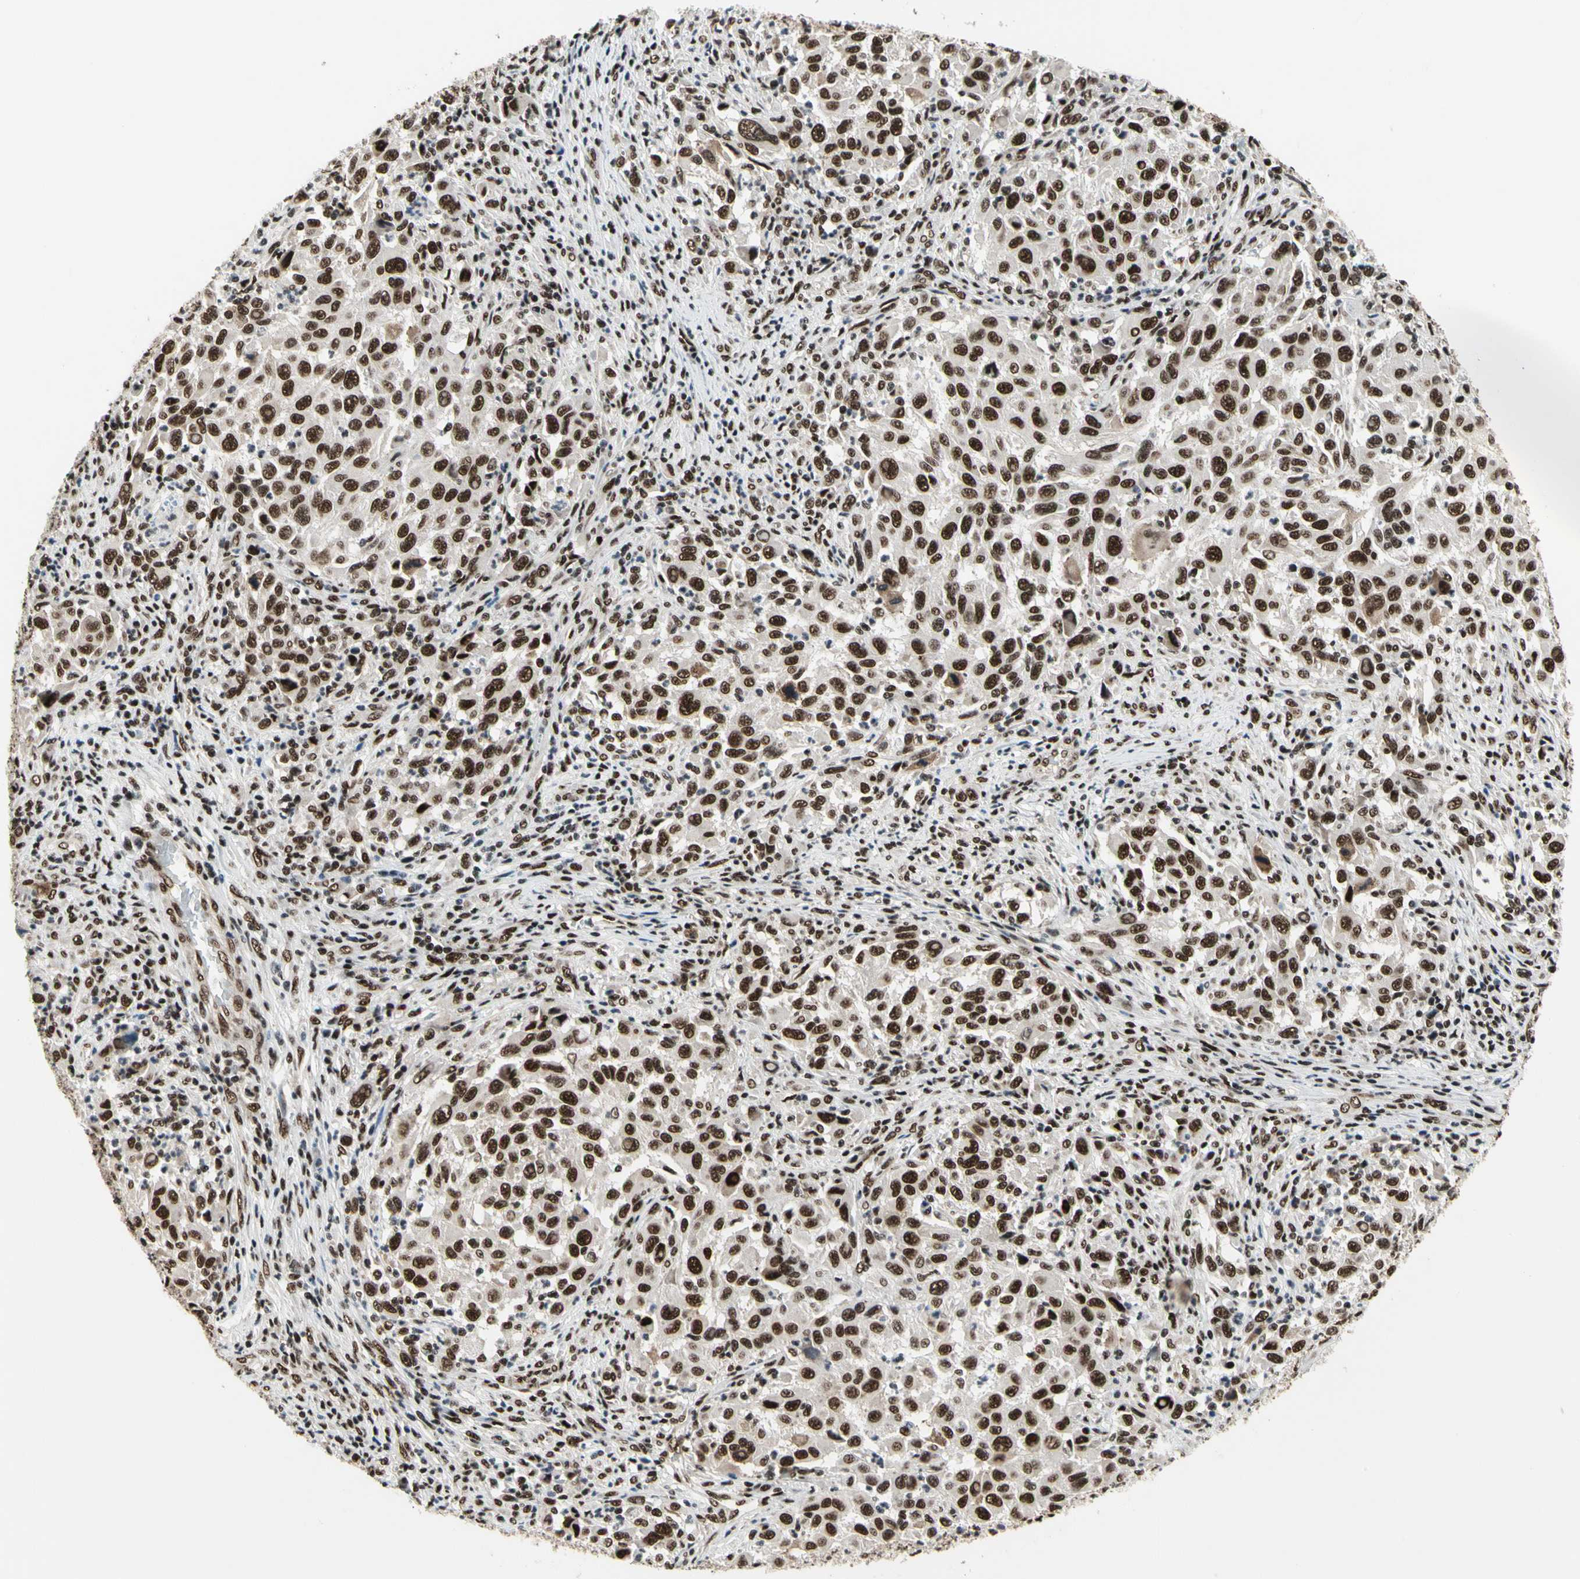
{"staining": {"intensity": "strong", "quantity": ">75%", "location": "nuclear"}, "tissue": "melanoma", "cell_type": "Tumor cells", "image_type": "cancer", "snomed": [{"axis": "morphology", "description": "Malignant melanoma, Metastatic site"}, {"axis": "topography", "description": "Lymph node"}], "caption": "Malignant melanoma (metastatic site) was stained to show a protein in brown. There is high levels of strong nuclear staining in approximately >75% of tumor cells.", "gene": "SRSF11", "patient": {"sex": "male", "age": 61}}